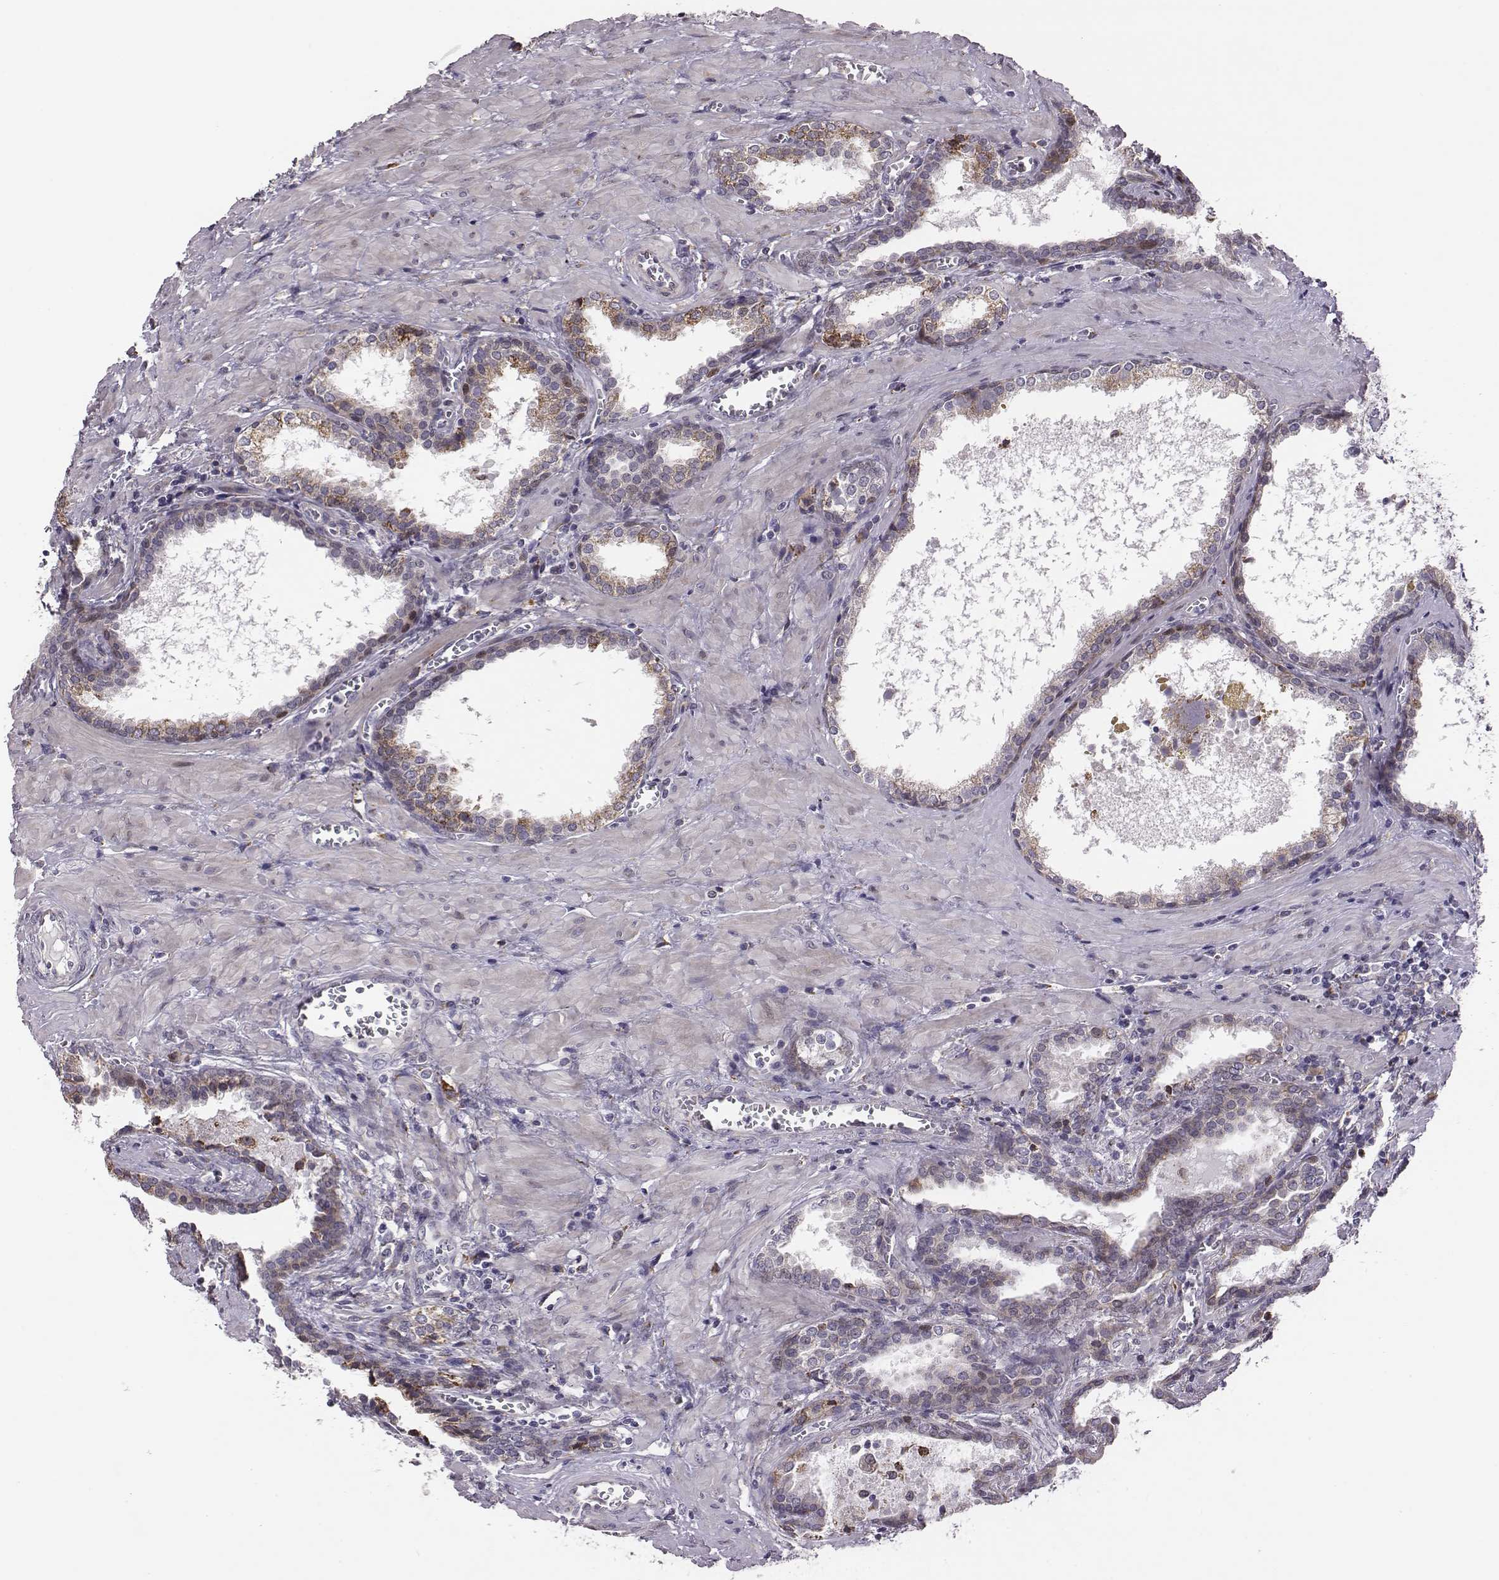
{"staining": {"intensity": "moderate", "quantity": ">75%", "location": "cytoplasmic/membranous"}, "tissue": "prostate cancer", "cell_type": "Tumor cells", "image_type": "cancer", "snomed": [{"axis": "morphology", "description": "Adenocarcinoma, NOS"}, {"axis": "topography", "description": "Prostate and seminal vesicle, NOS"}], "caption": "About >75% of tumor cells in prostate cancer display moderate cytoplasmic/membranous protein positivity as visualized by brown immunohistochemical staining.", "gene": "SELENOI", "patient": {"sex": "male", "age": 63}}